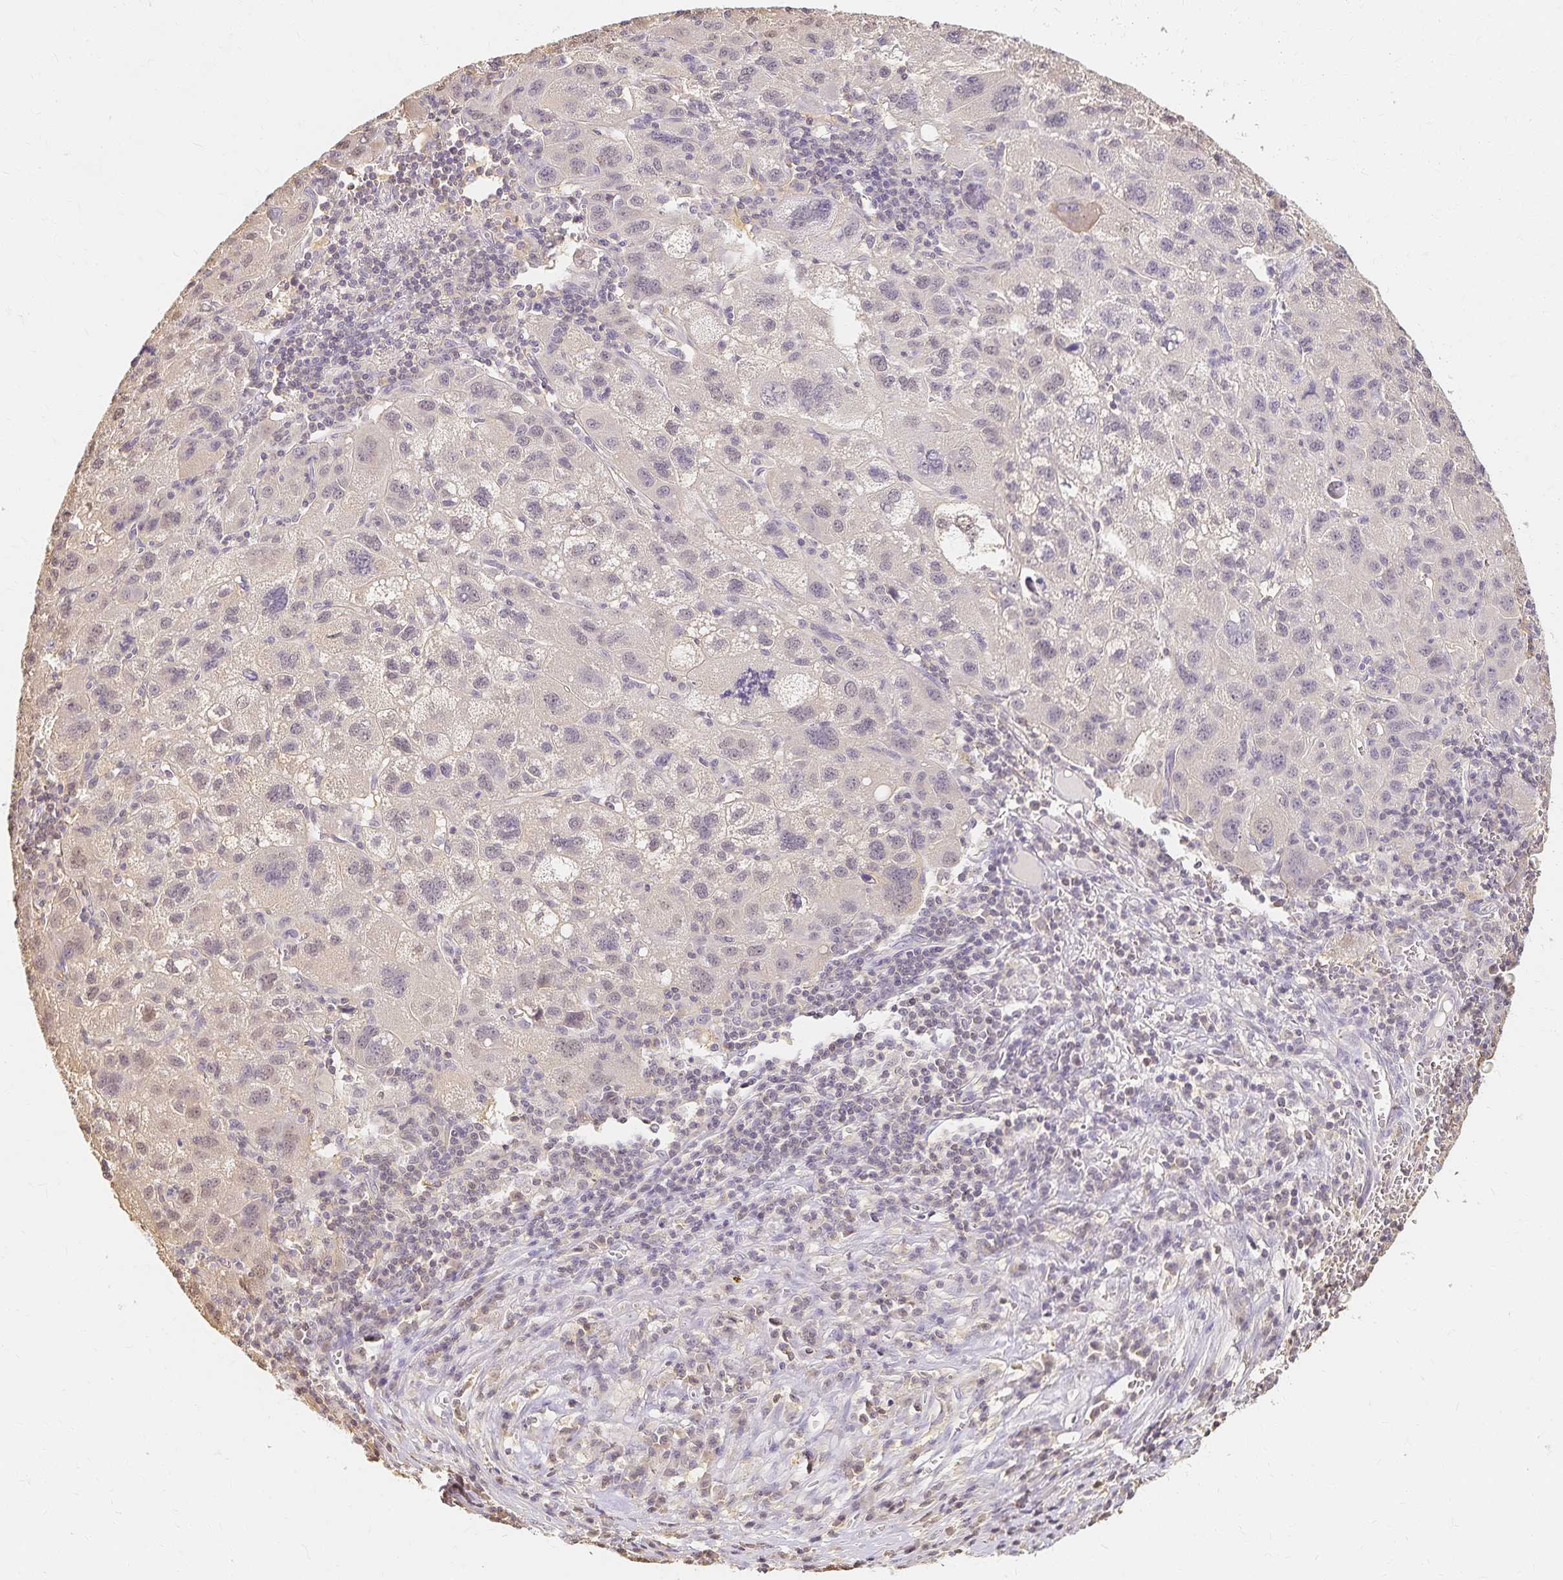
{"staining": {"intensity": "weak", "quantity": "<25%", "location": "cytoplasmic/membranous,nuclear"}, "tissue": "liver cancer", "cell_type": "Tumor cells", "image_type": "cancer", "snomed": [{"axis": "morphology", "description": "Carcinoma, Hepatocellular, NOS"}, {"axis": "topography", "description": "Liver"}], "caption": "Tumor cells show no significant expression in hepatocellular carcinoma (liver).", "gene": "AZGP1", "patient": {"sex": "female", "age": 77}}